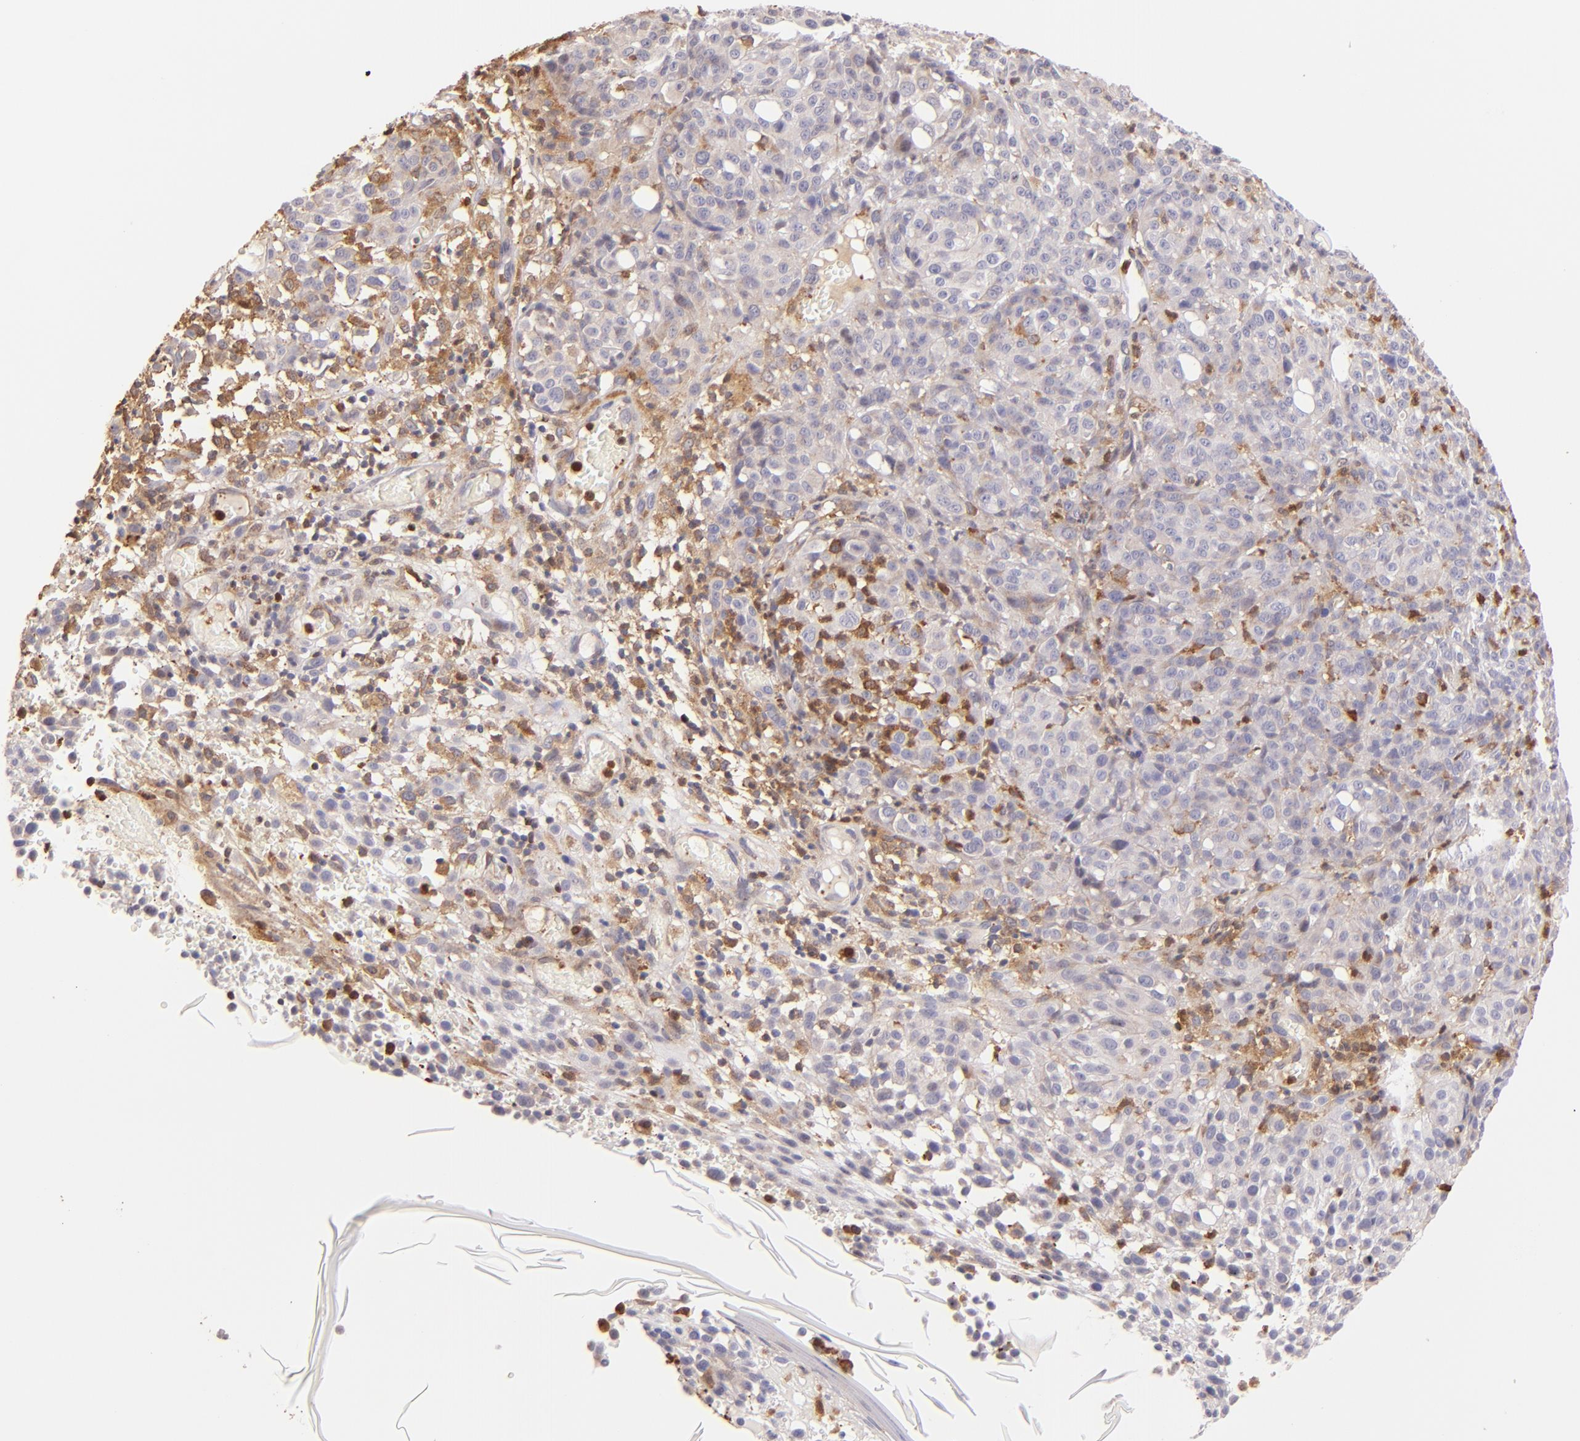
{"staining": {"intensity": "moderate", "quantity": "<25%", "location": "cytoplasmic/membranous"}, "tissue": "melanoma", "cell_type": "Tumor cells", "image_type": "cancer", "snomed": [{"axis": "morphology", "description": "Malignant melanoma, NOS"}, {"axis": "topography", "description": "Skin"}], "caption": "Protein positivity by immunohistochemistry demonstrates moderate cytoplasmic/membranous positivity in about <25% of tumor cells in malignant melanoma.", "gene": "BTK", "patient": {"sex": "female", "age": 49}}